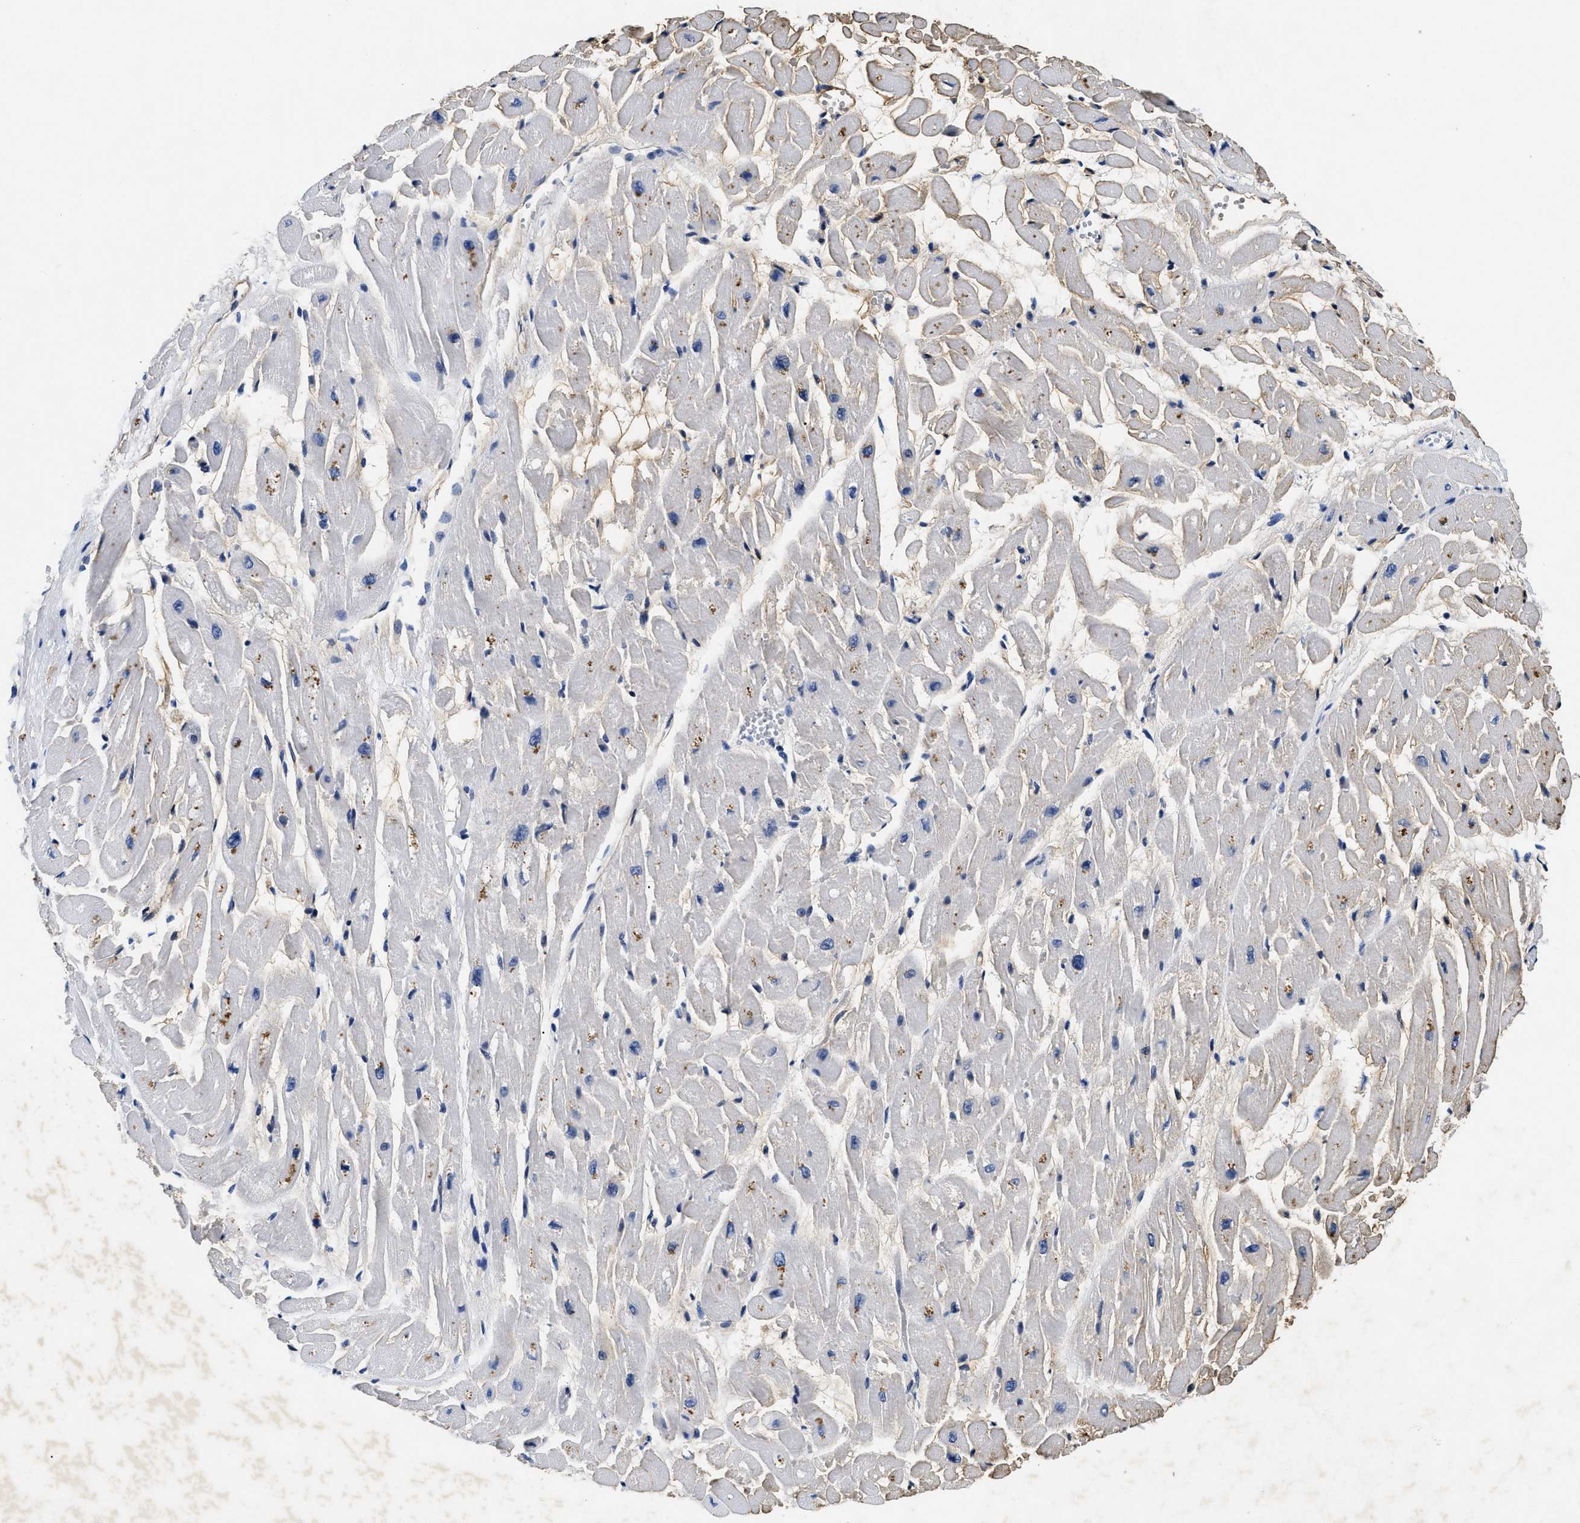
{"staining": {"intensity": "moderate", "quantity": "<25%", "location": "cytoplasmic/membranous"}, "tissue": "heart muscle", "cell_type": "Cardiomyocytes", "image_type": "normal", "snomed": [{"axis": "morphology", "description": "Normal tissue, NOS"}, {"axis": "topography", "description": "Heart"}], "caption": "Moderate cytoplasmic/membranous staining is identified in about <25% of cardiomyocytes in benign heart muscle.", "gene": "LAMA3", "patient": {"sex": "male", "age": 45}}